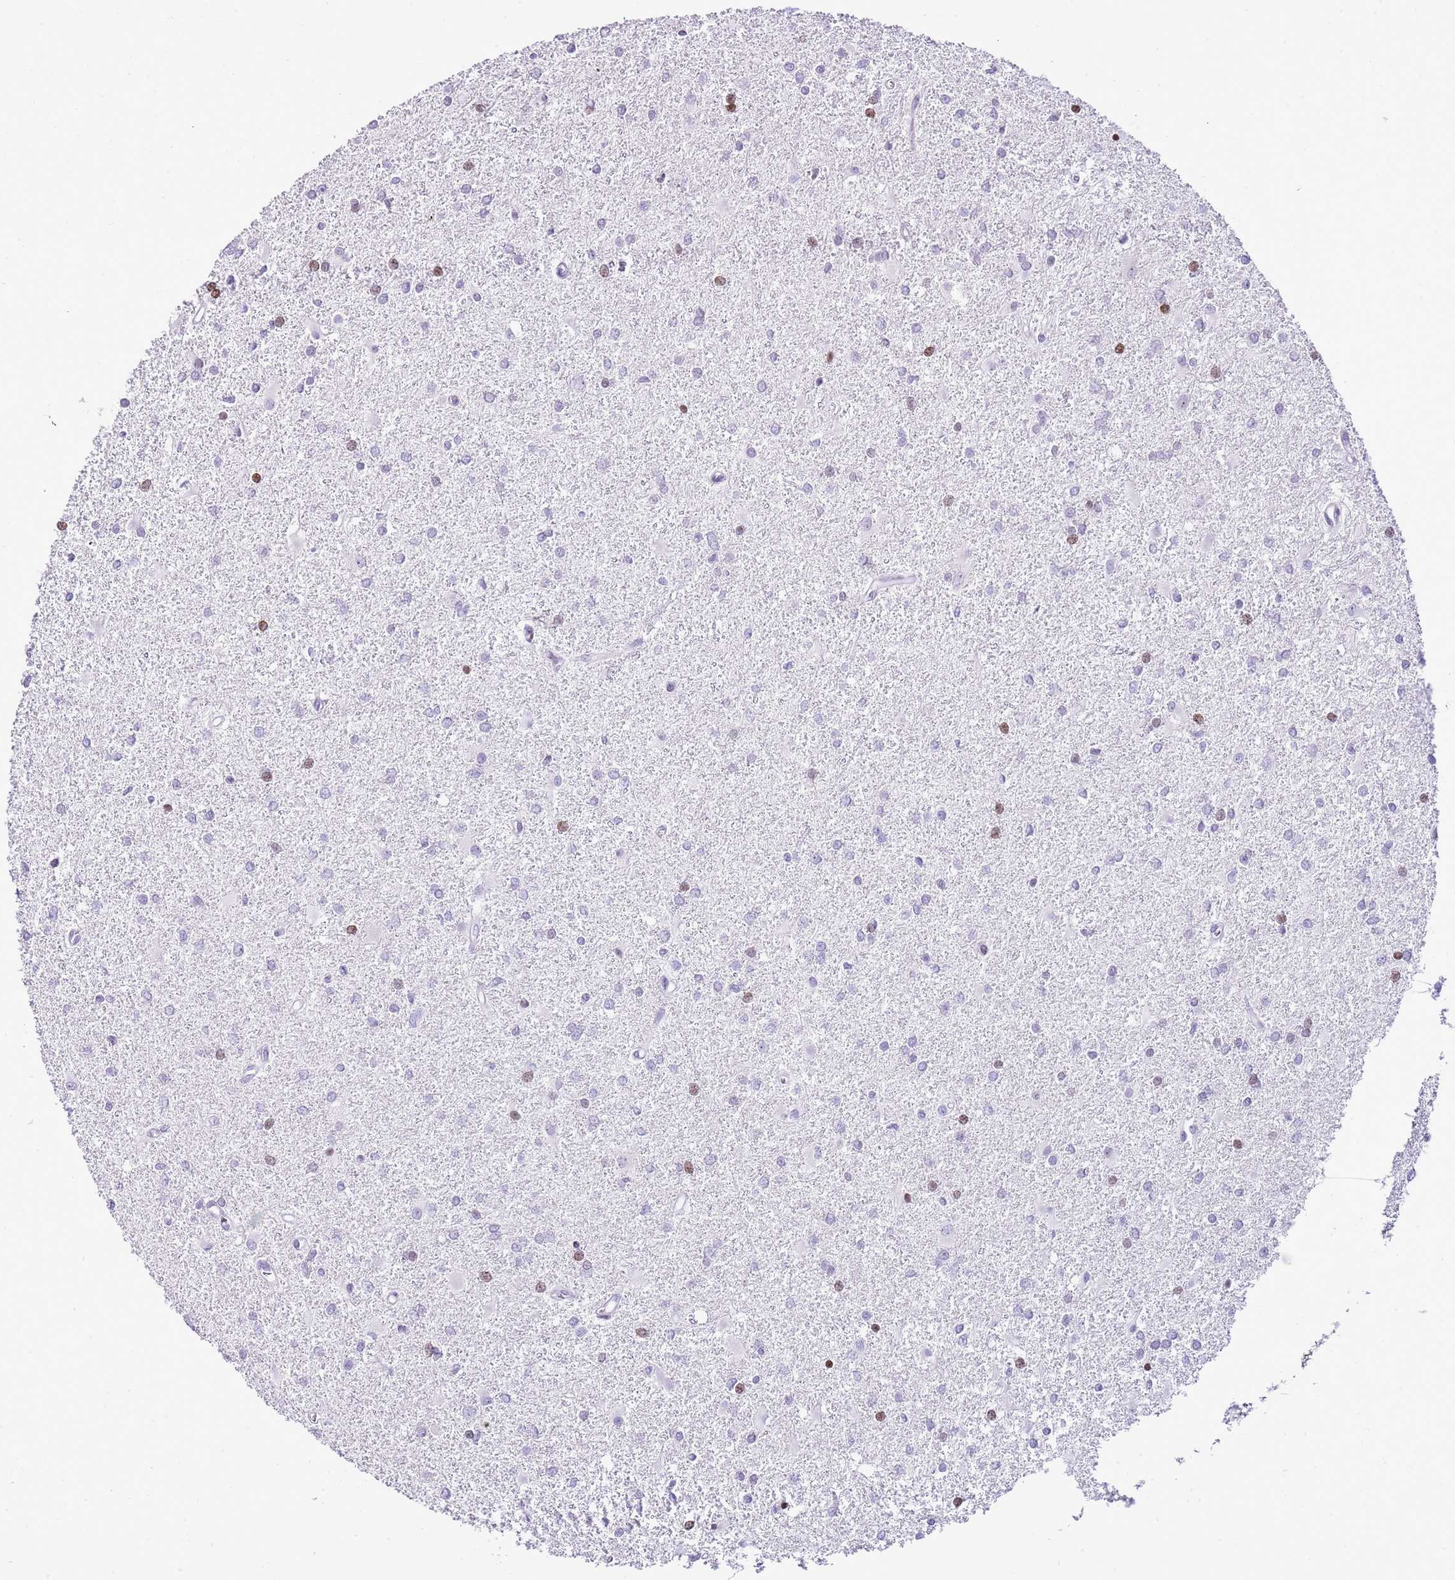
{"staining": {"intensity": "moderate", "quantity": "<25%", "location": "nuclear"}, "tissue": "glioma", "cell_type": "Tumor cells", "image_type": "cancer", "snomed": [{"axis": "morphology", "description": "Glioma, malignant, High grade"}, {"axis": "topography", "description": "Brain"}], "caption": "Glioma stained with a protein marker shows moderate staining in tumor cells.", "gene": "PRR15", "patient": {"sex": "female", "age": 50}}